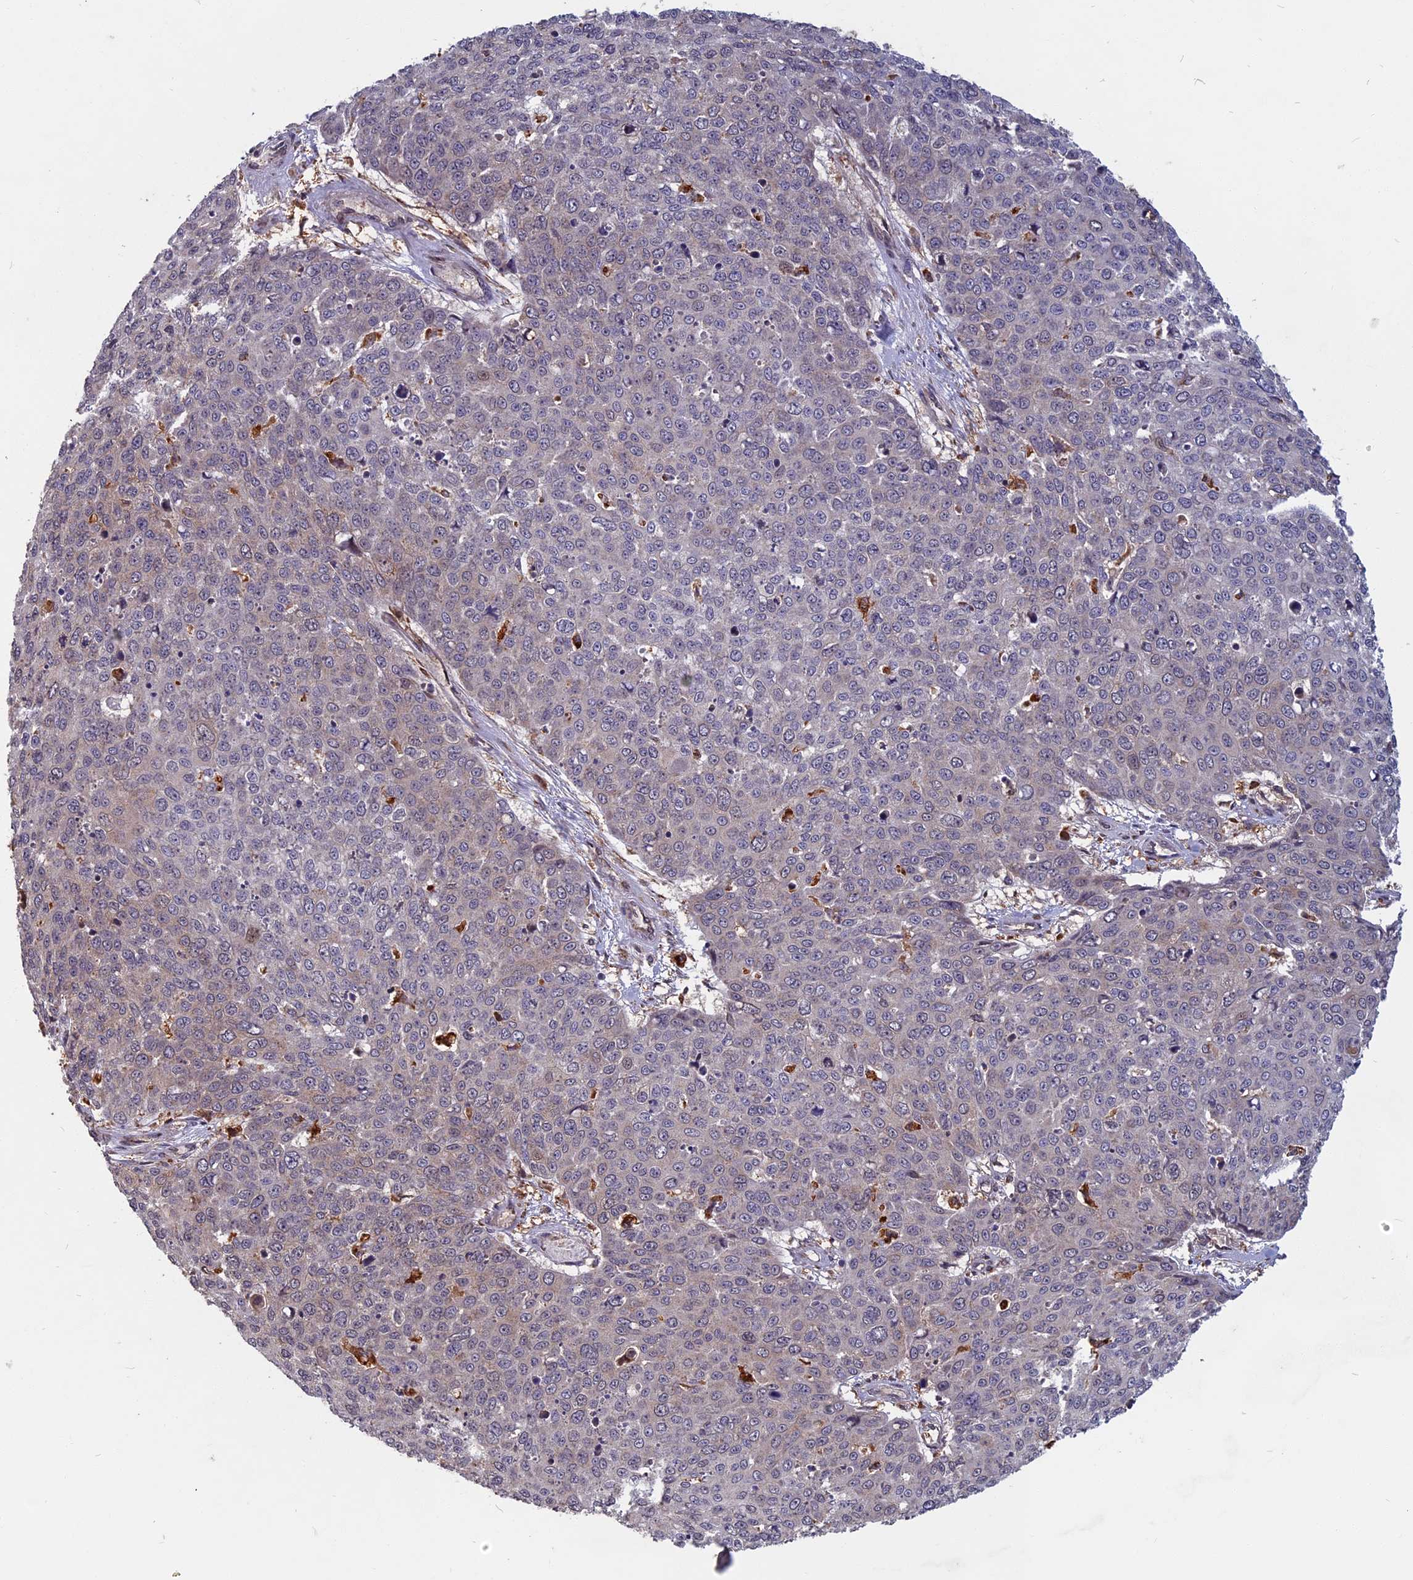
{"staining": {"intensity": "negative", "quantity": "none", "location": "none"}, "tissue": "skin cancer", "cell_type": "Tumor cells", "image_type": "cancer", "snomed": [{"axis": "morphology", "description": "Squamous cell carcinoma, NOS"}, {"axis": "topography", "description": "Skin"}], "caption": "This image is of skin cancer (squamous cell carcinoma) stained with immunohistochemistry to label a protein in brown with the nuclei are counter-stained blue. There is no expression in tumor cells.", "gene": "SPG11", "patient": {"sex": "male", "age": 71}}